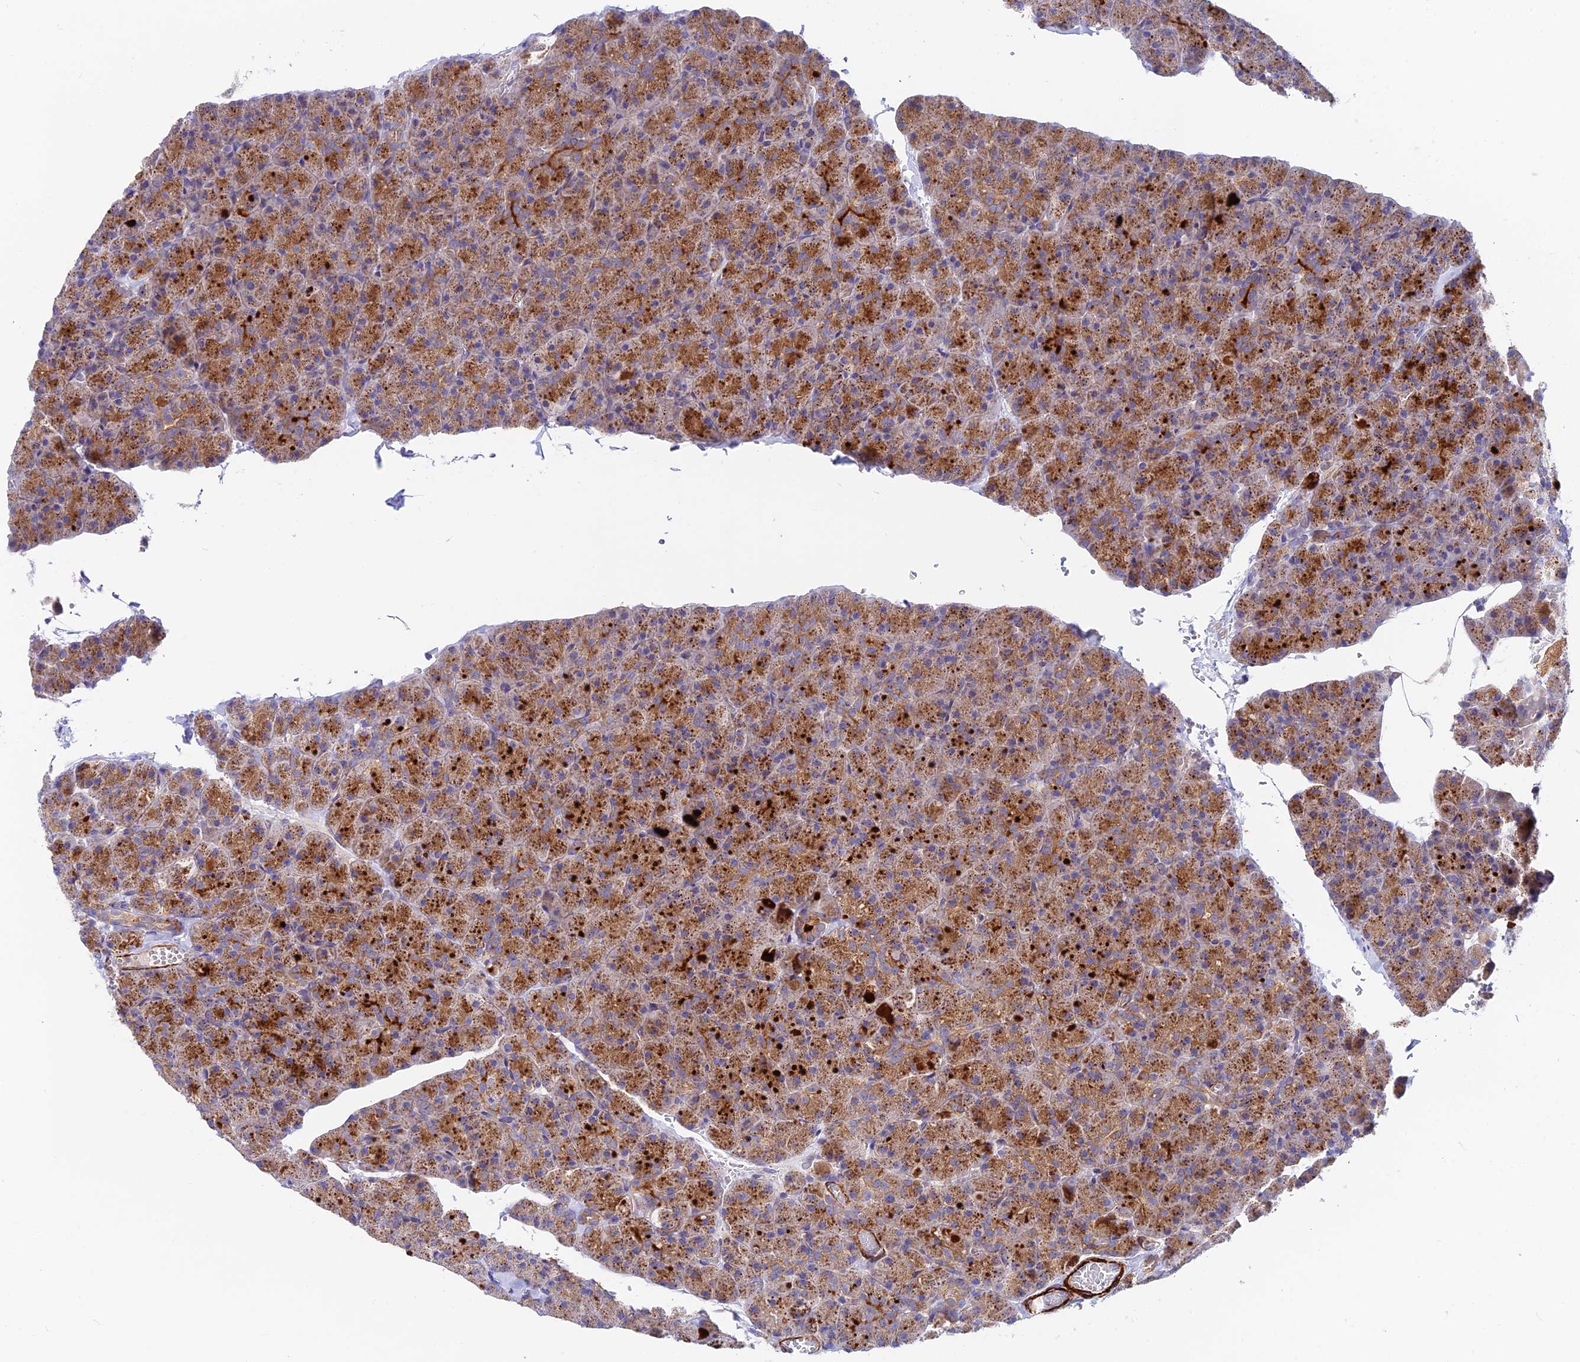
{"staining": {"intensity": "strong", "quantity": ">75%", "location": "cytoplasmic/membranous"}, "tissue": "pancreas", "cell_type": "Exocrine glandular cells", "image_type": "normal", "snomed": [{"axis": "morphology", "description": "Normal tissue, NOS"}, {"axis": "topography", "description": "Pancreas"}], "caption": "Immunohistochemistry image of unremarkable human pancreas stained for a protein (brown), which exhibits high levels of strong cytoplasmic/membranous positivity in about >75% of exocrine glandular cells.", "gene": "ANKRD50", "patient": {"sex": "male", "age": 36}}